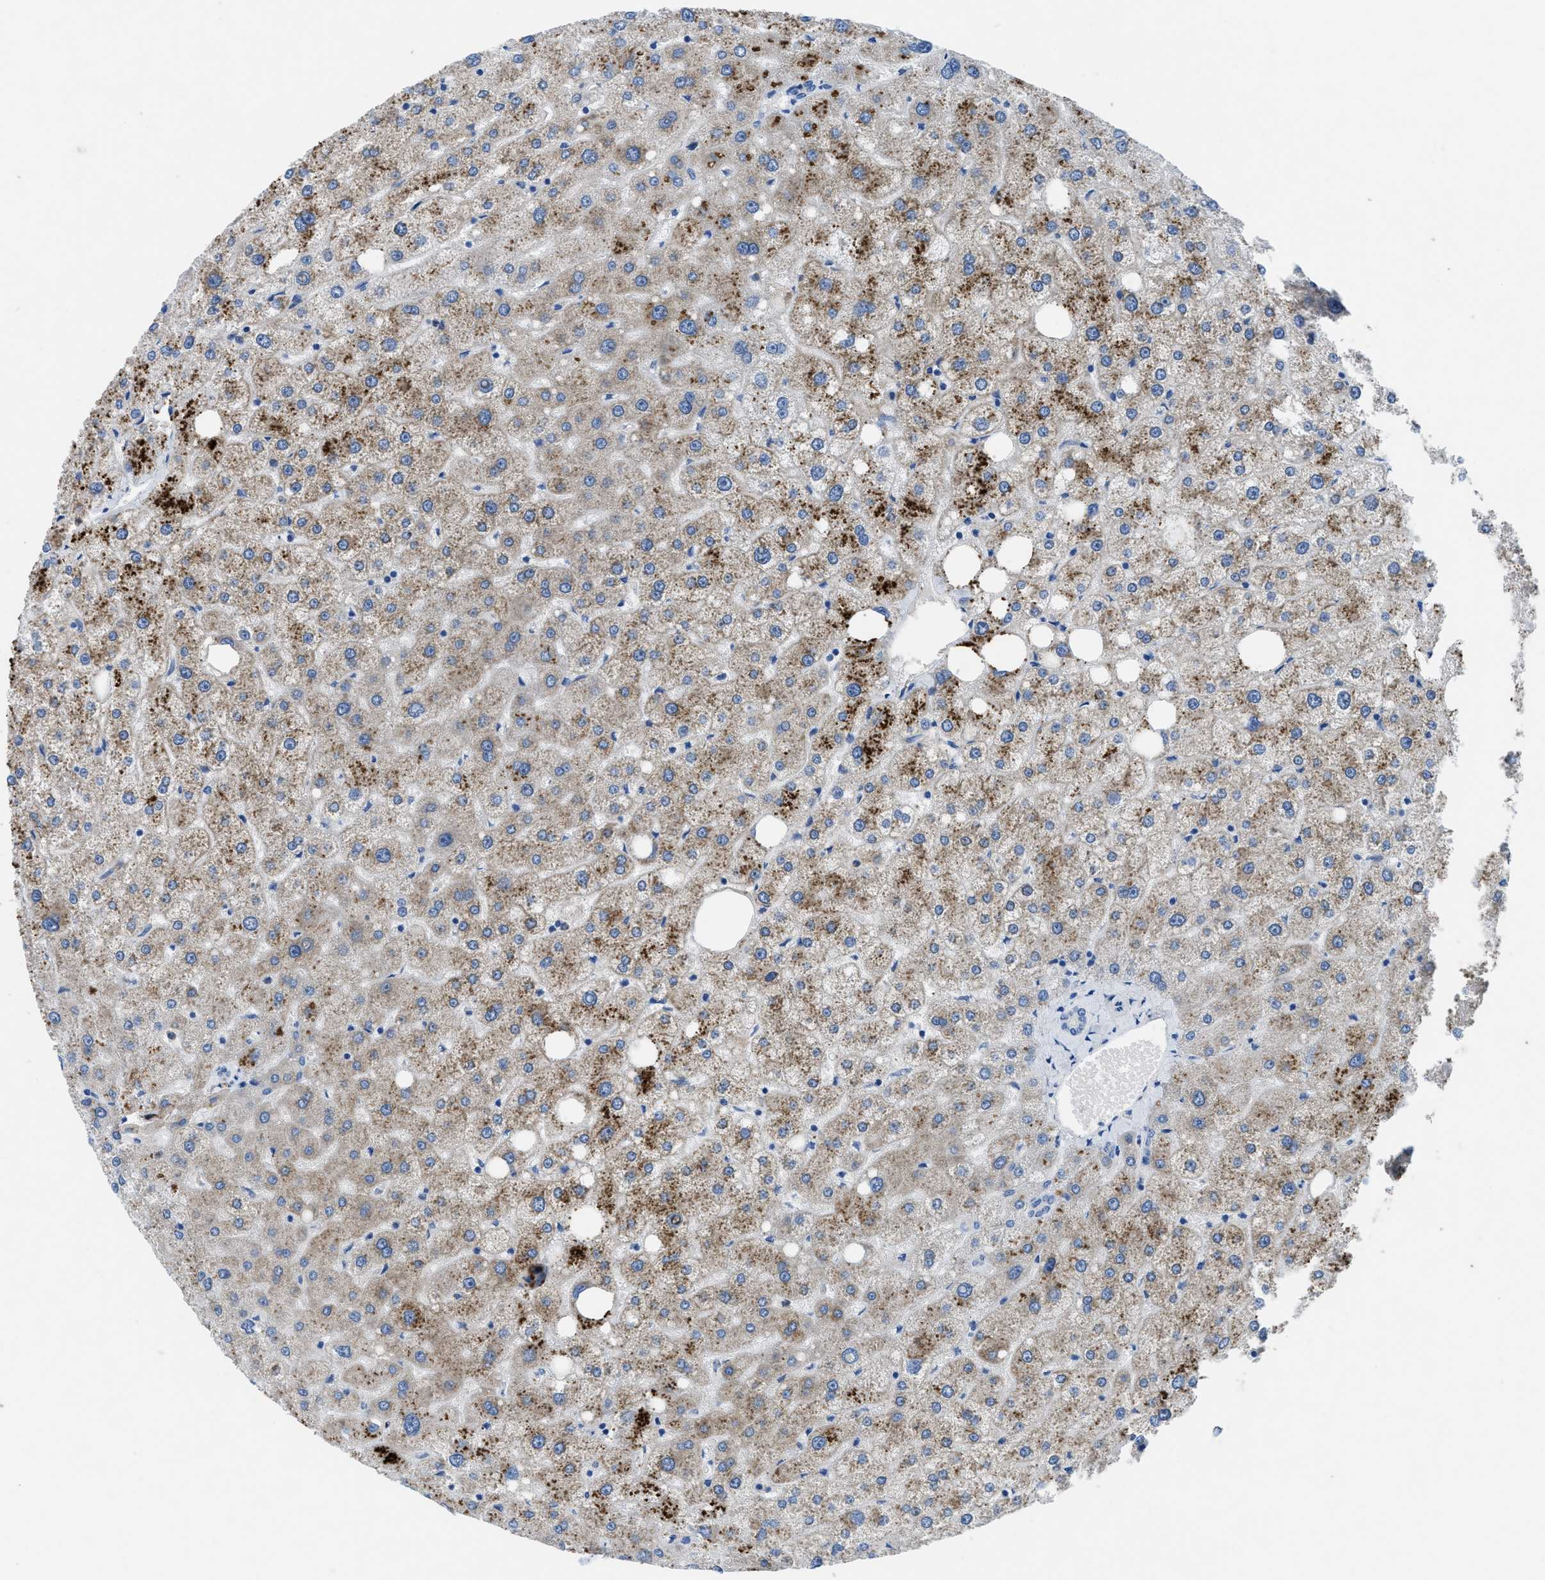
{"staining": {"intensity": "negative", "quantity": "none", "location": "none"}, "tissue": "liver", "cell_type": "Cholangiocytes", "image_type": "normal", "snomed": [{"axis": "morphology", "description": "Normal tissue, NOS"}, {"axis": "topography", "description": "Liver"}], "caption": "Benign liver was stained to show a protein in brown. There is no significant staining in cholangiocytes. (DAB (3,3'-diaminobenzidine) IHC with hematoxylin counter stain).", "gene": "PGR", "patient": {"sex": "male", "age": 73}}